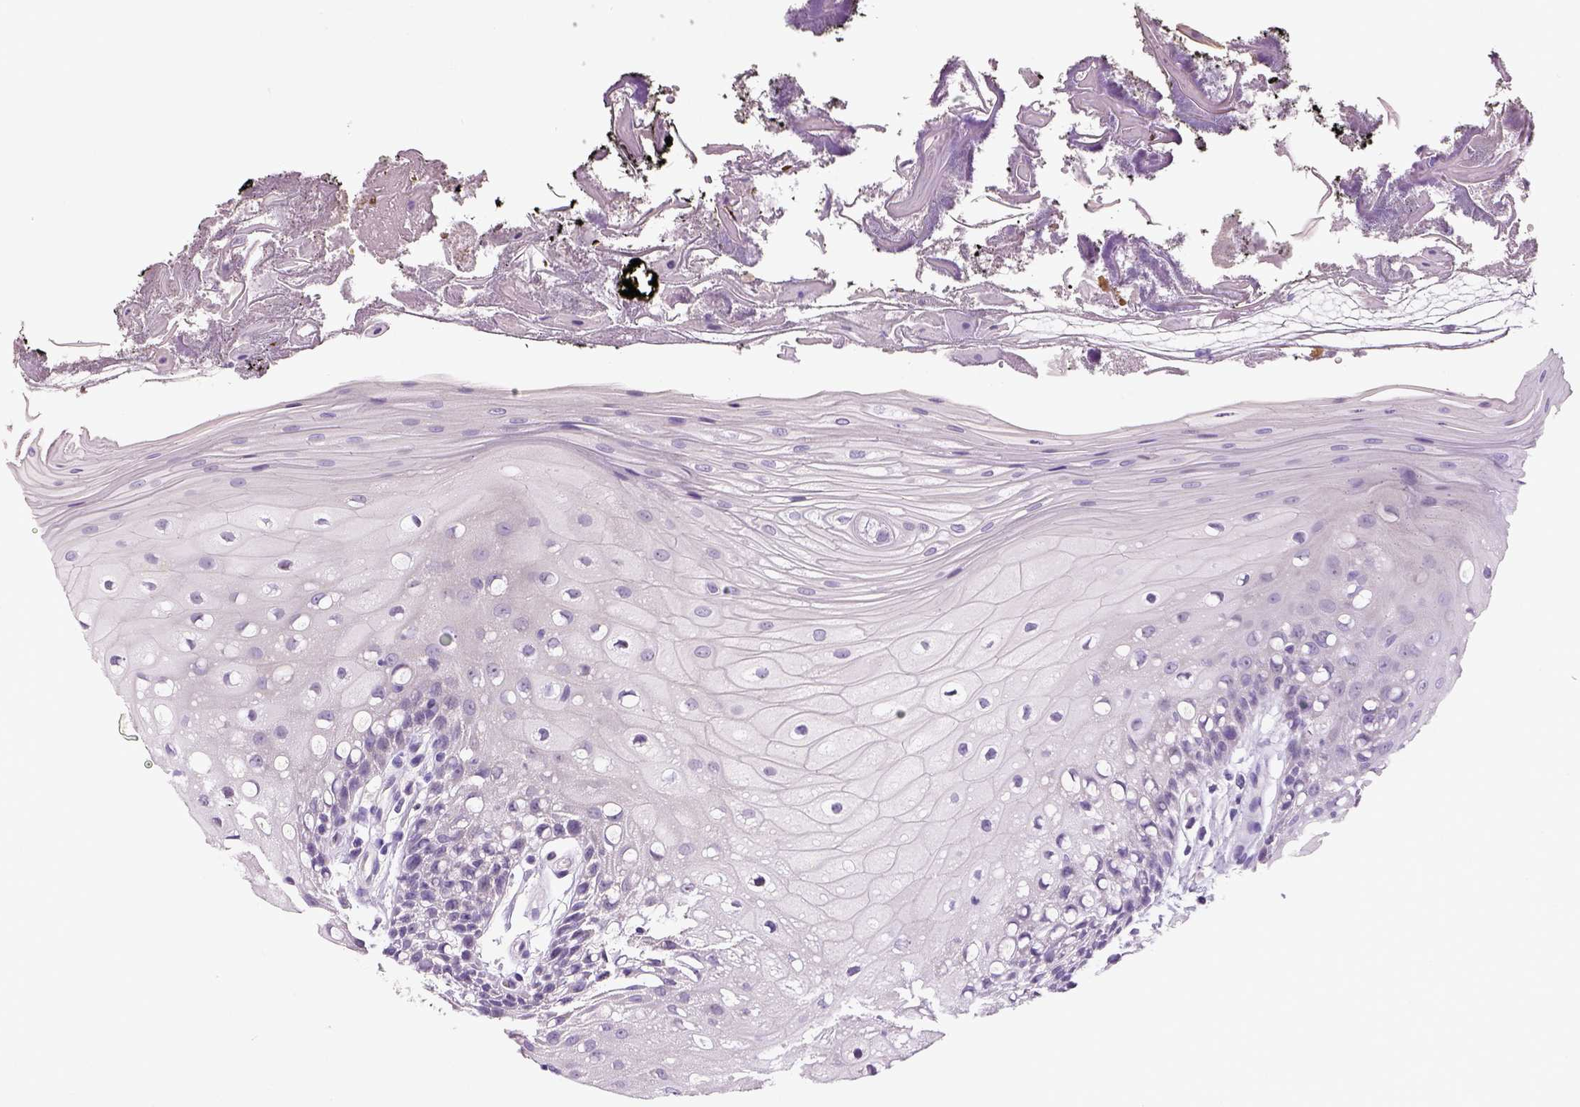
{"staining": {"intensity": "negative", "quantity": "none", "location": "none"}, "tissue": "oral mucosa", "cell_type": "Squamous epithelial cells", "image_type": "normal", "snomed": [{"axis": "morphology", "description": "Normal tissue, NOS"}, {"axis": "morphology", "description": "Squamous cell carcinoma, NOS"}, {"axis": "topography", "description": "Oral tissue"}, {"axis": "topography", "description": "Head-Neck"}], "caption": "Immunohistochemistry (IHC) image of benign oral mucosa stained for a protein (brown), which displays no expression in squamous epithelial cells. Nuclei are stained in blue.", "gene": "ENSG00000250349", "patient": {"sex": "male", "age": 69}}